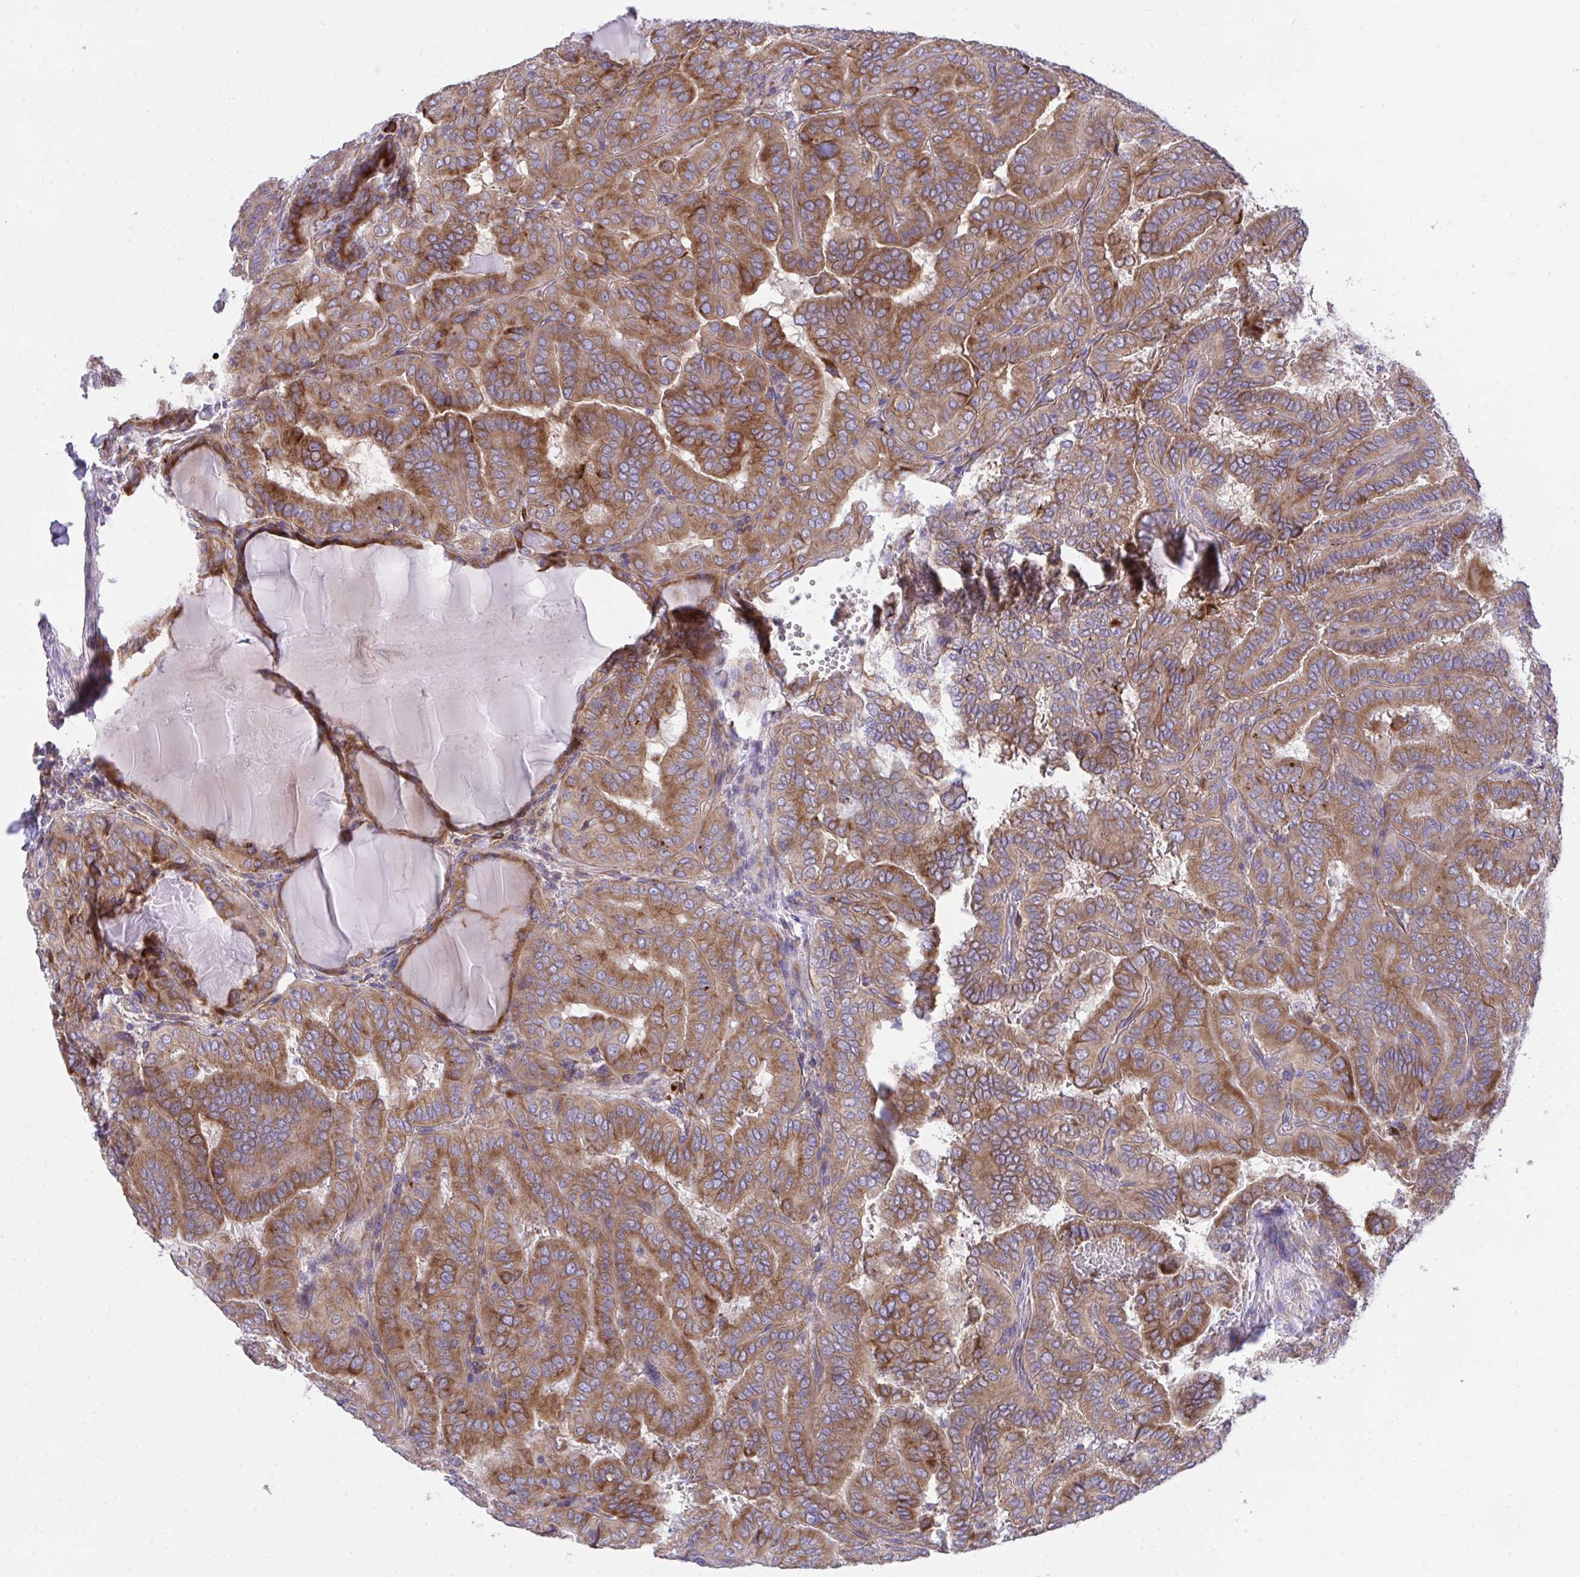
{"staining": {"intensity": "moderate", "quantity": ">75%", "location": "cytoplasmic/membranous"}, "tissue": "thyroid cancer", "cell_type": "Tumor cells", "image_type": "cancer", "snomed": [{"axis": "morphology", "description": "Papillary adenocarcinoma, NOS"}, {"axis": "topography", "description": "Thyroid gland"}], "caption": "This is a histology image of immunohistochemistry (IHC) staining of thyroid cancer (papillary adenocarcinoma), which shows moderate expression in the cytoplasmic/membranous of tumor cells.", "gene": "RPS15", "patient": {"sex": "female", "age": 46}}